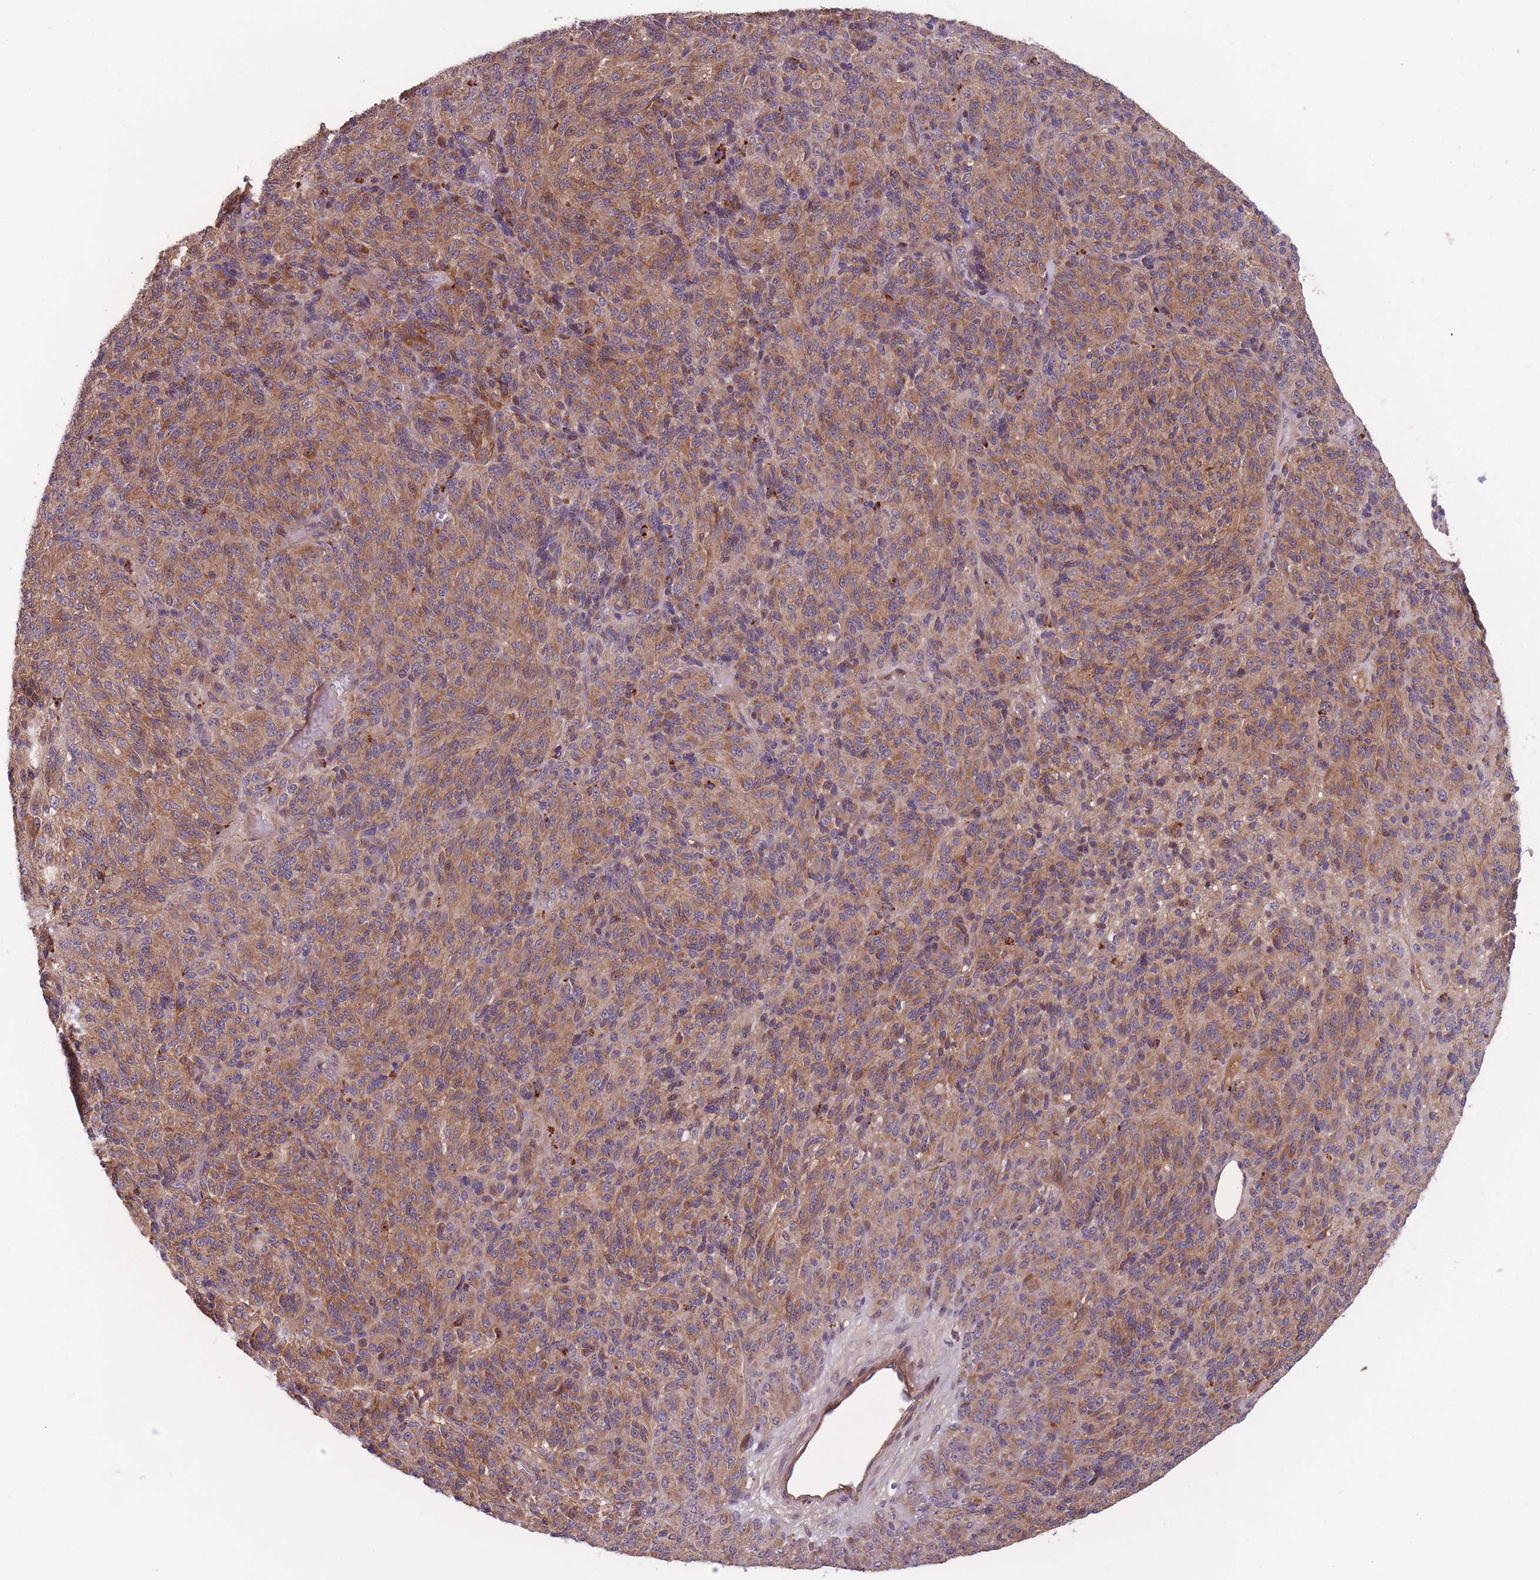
{"staining": {"intensity": "moderate", "quantity": ">75%", "location": "cytoplasmic/membranous"}, "tissue": "melanoma", "cell_type": "Tumor cells", "image_type": "cancer", "snomed": [{"axis": "morphology", "description": "Malignant melanoma, Metastatic site"}, {"axis": "topography", "description": "Brain"}], "caption": "A photomicrograph showing moderate cytoplasmic/membranous expression in approximately >75% of tumor cells in melanoma, as visualized by brown immunohistochemical staining.", "gene": "ITPKC", "patient": {"sex": "female", "age": 56}}